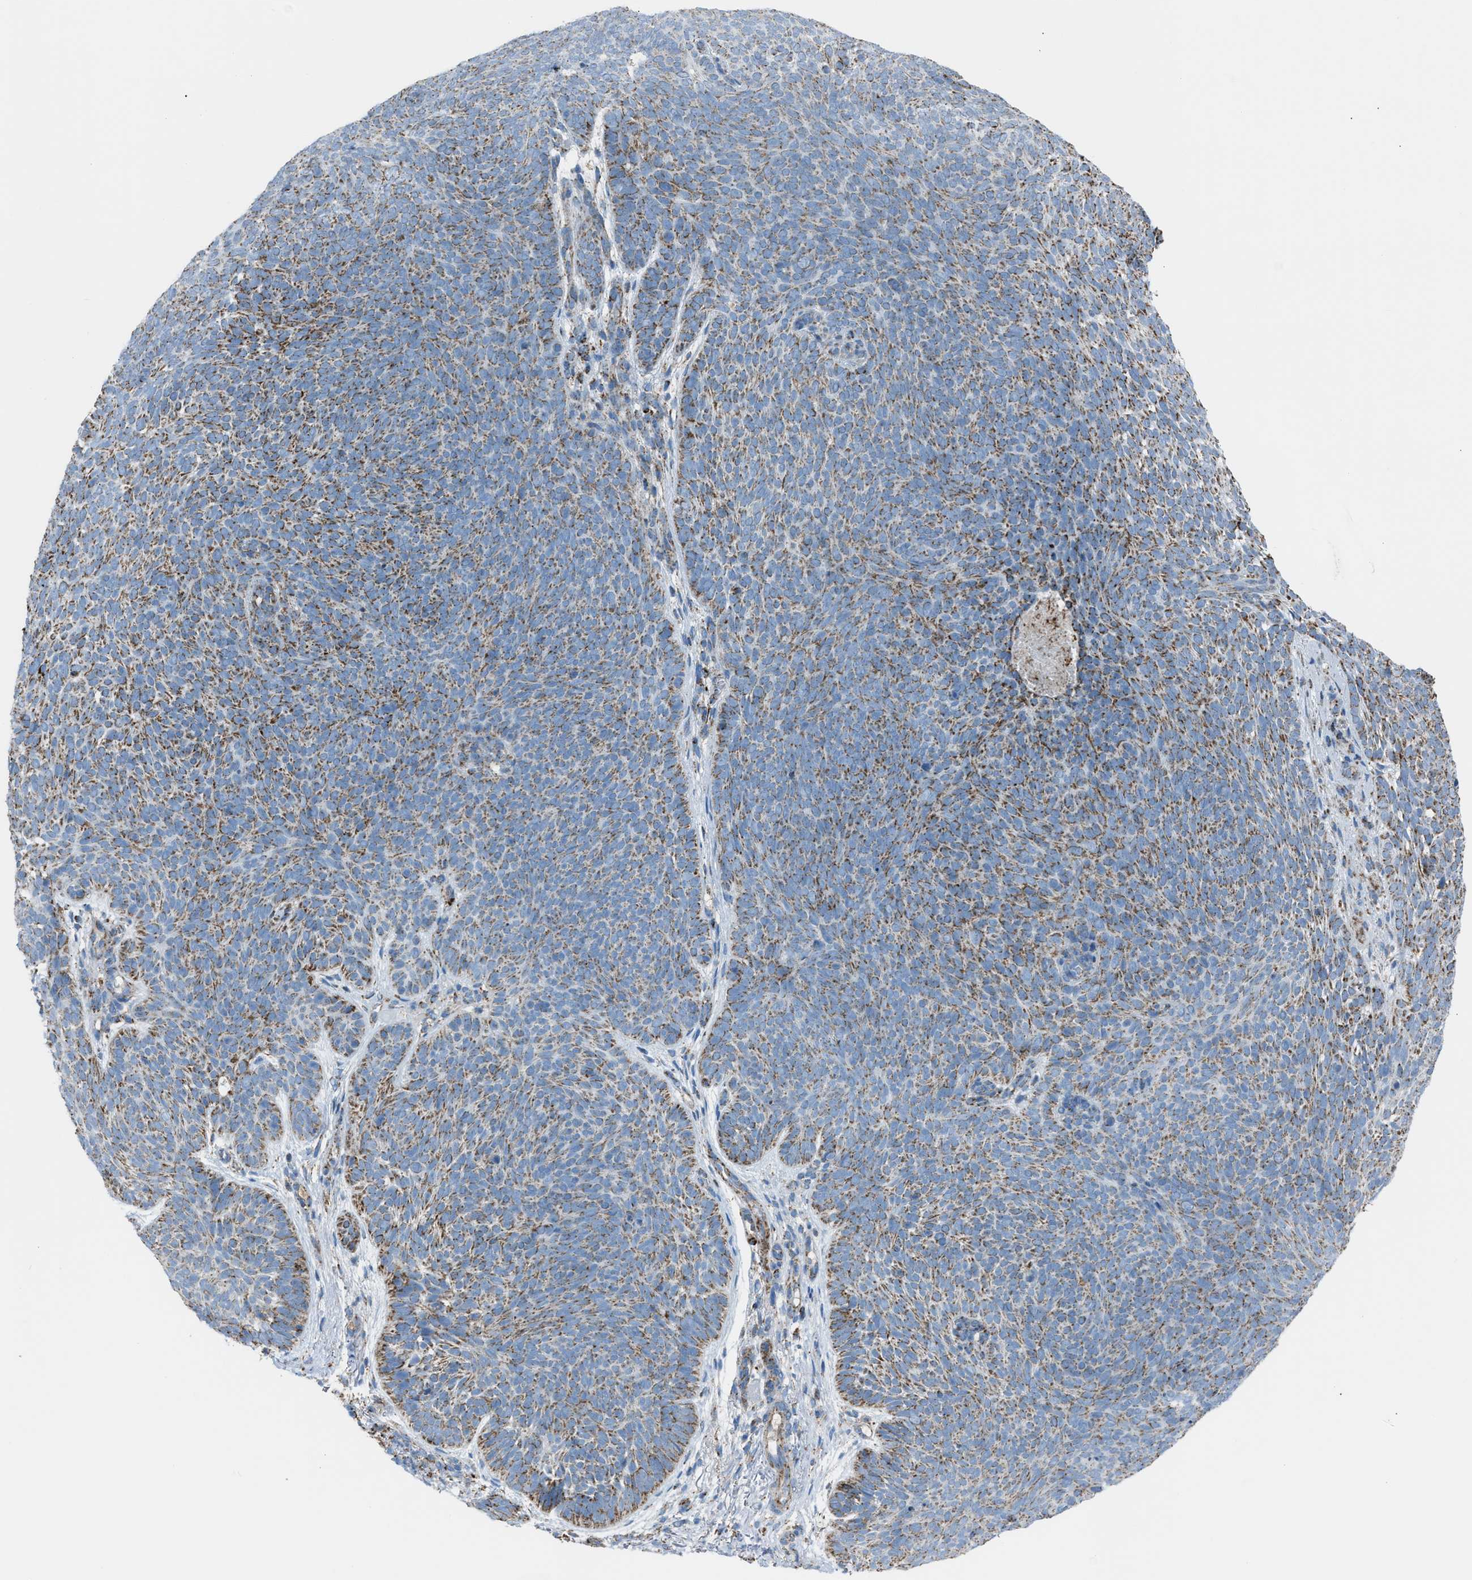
{"staining": {"intensity": "moderate", "quantity": ">75%", "location": "cytoplasmic/membranous"}, "tissue": "skin cancer", "cell_type": "Tumor cells", "image_type": "cancer", "snomed": [{"axis": "morphology", "description": "Basal cell carcinoma"}, {"axis": "topography", "description": "Skin"}], "caption": "DAB (3,3'-diaminobenzidine) immunohistochemical staining of human skin basal cell carcinoma exhibits moderate cytoplasmic/membranous protein staining in approximately >75% of tumor cells.", "gene": "MDH2", "patient": {"sex": "male", "age": 61}}